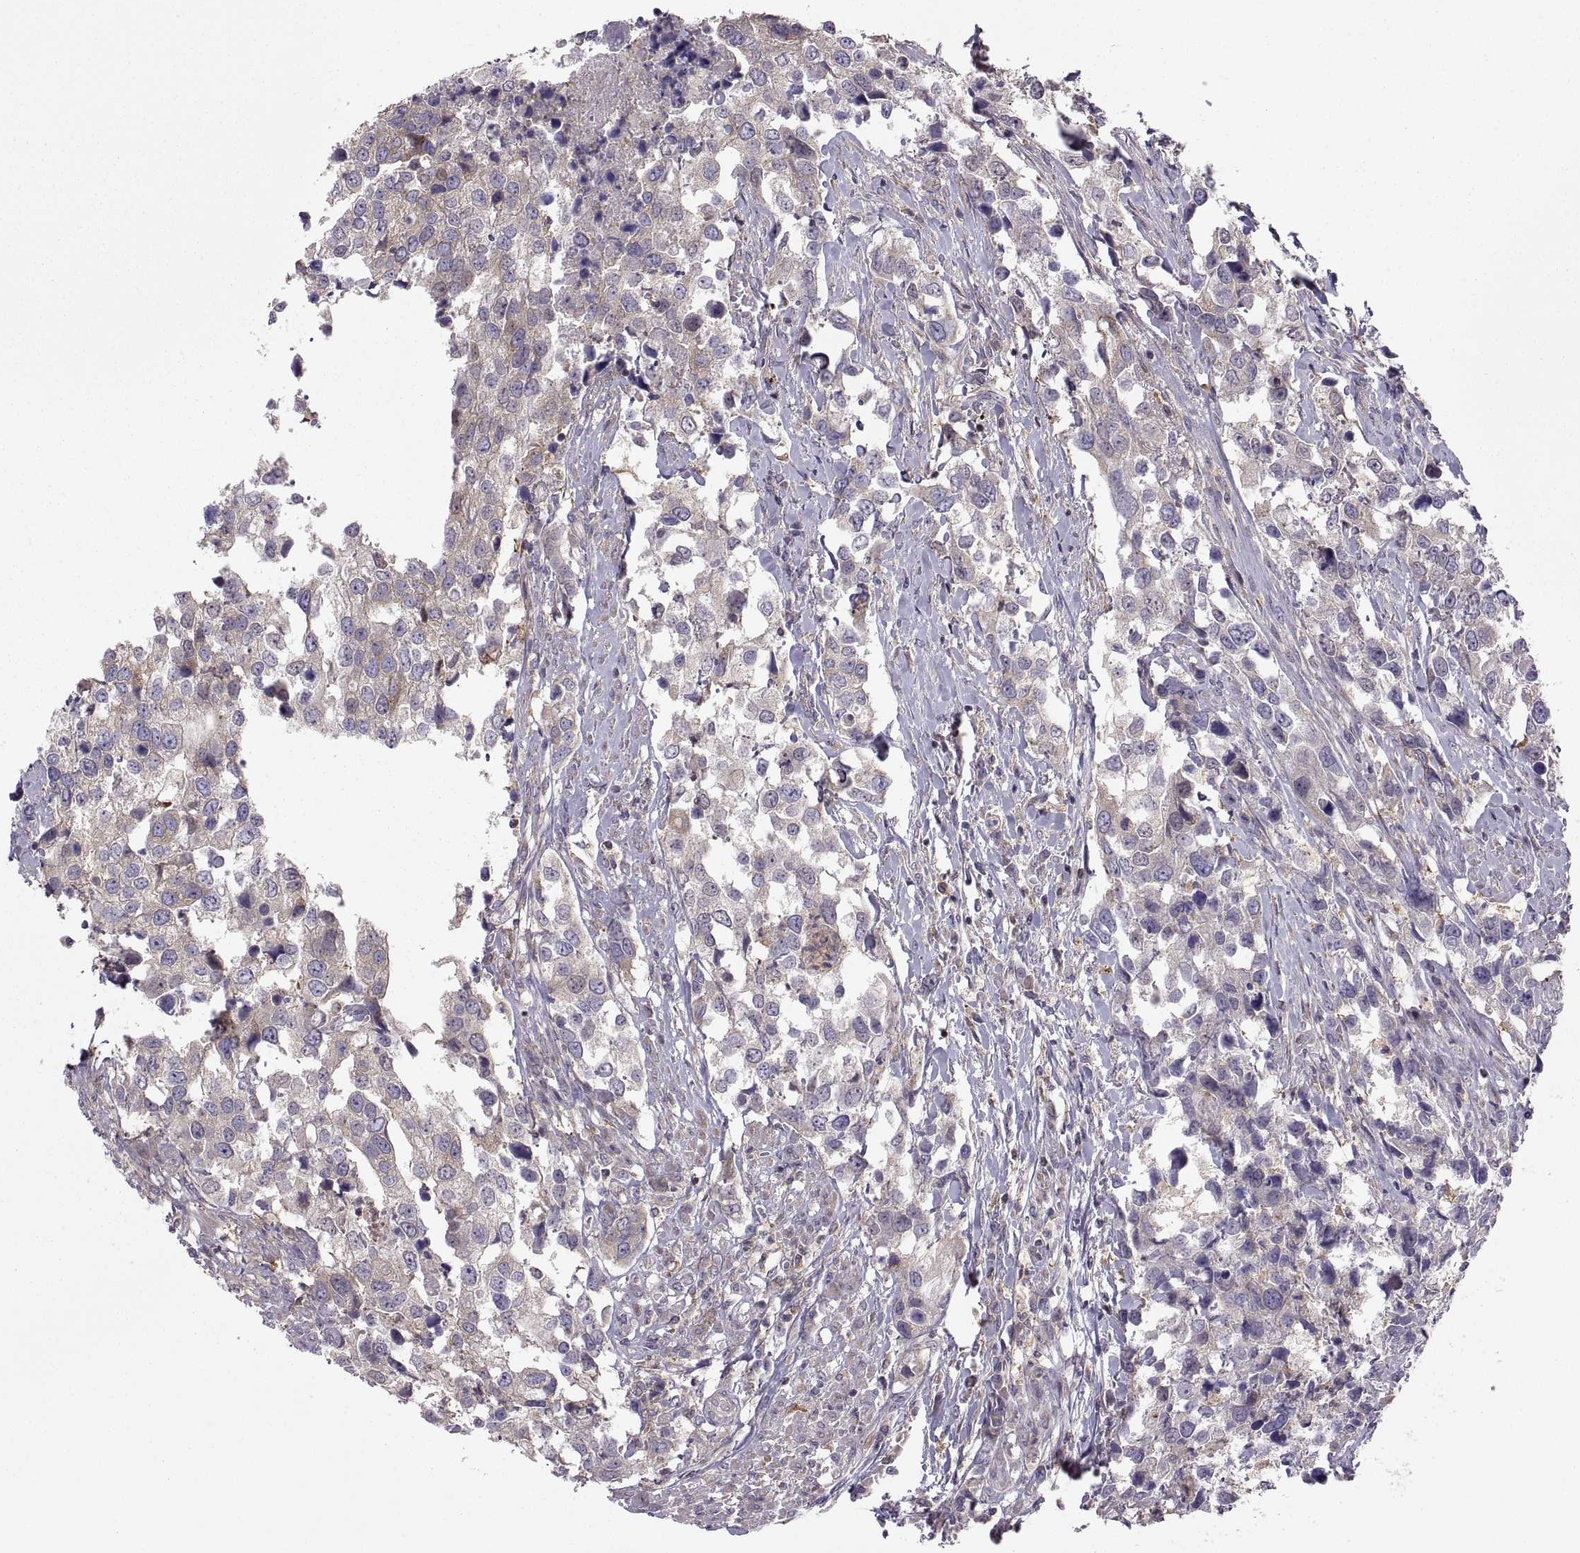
{"staining": {"intensity": "weak", "quantity": "<25%", "location": "cytoplasmic/membranous"}, "tissue": "urothelial cancer", "cell_type": "Tumor cells", "image_type": "cancer", "snomed": [{"axis": "morphology", "description": "Urothelial carcinoma, NOS"}, {"axis": "morphology", "description": "Urothelial carcinoma, High grade"}, {"axis": "topography", "description": "Urinary bladder"}], "caption": "High magnification brightfield microscopy of urothelial cancer stained with DAB (brown) and counterstained with hematoxylin (blue): tumor cells show no significant positivity.", "gene": "SPATA32", "patient": {"sex": "male", "age": 63}}